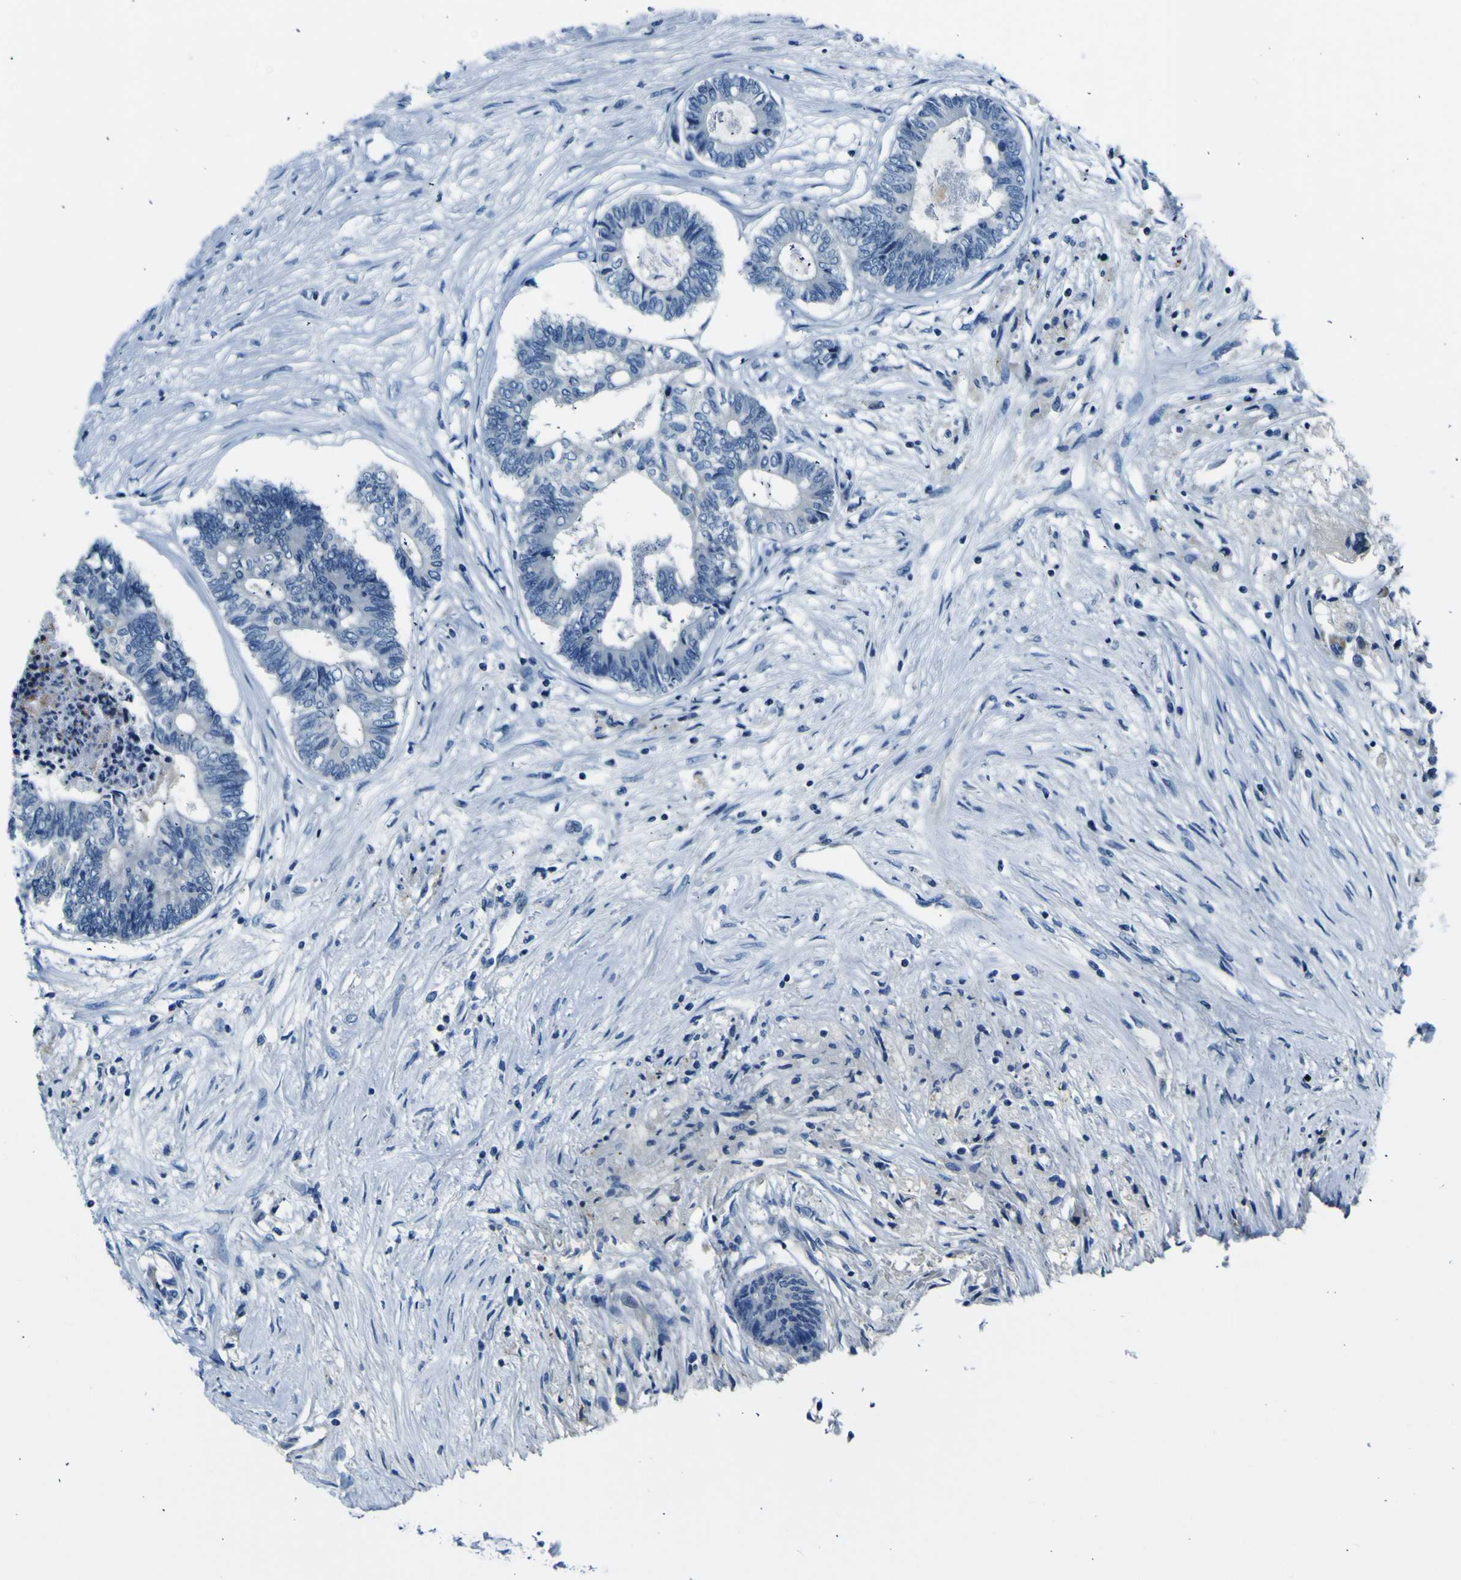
{"staining": {"intensity": "negative", "quantity": "none", "location": "none"}, "tissue": "colorectal cancer", "cell_type": "Tumor cells", "image_type": "cancer", "snomed": [{"axis": "morphology", "description": "Adenocarcinoma, NOS"}, {"axis": "topography", "description": "Rectum"}], "caption": "DAB (3,3'-diaminobenzidine) immunohistochemical staining of colorectal adenocarcinoma reveals no significant staining in tumor cells.", "gene": "ADGRA2", "patient": {"sex": "male", "age": 63}}